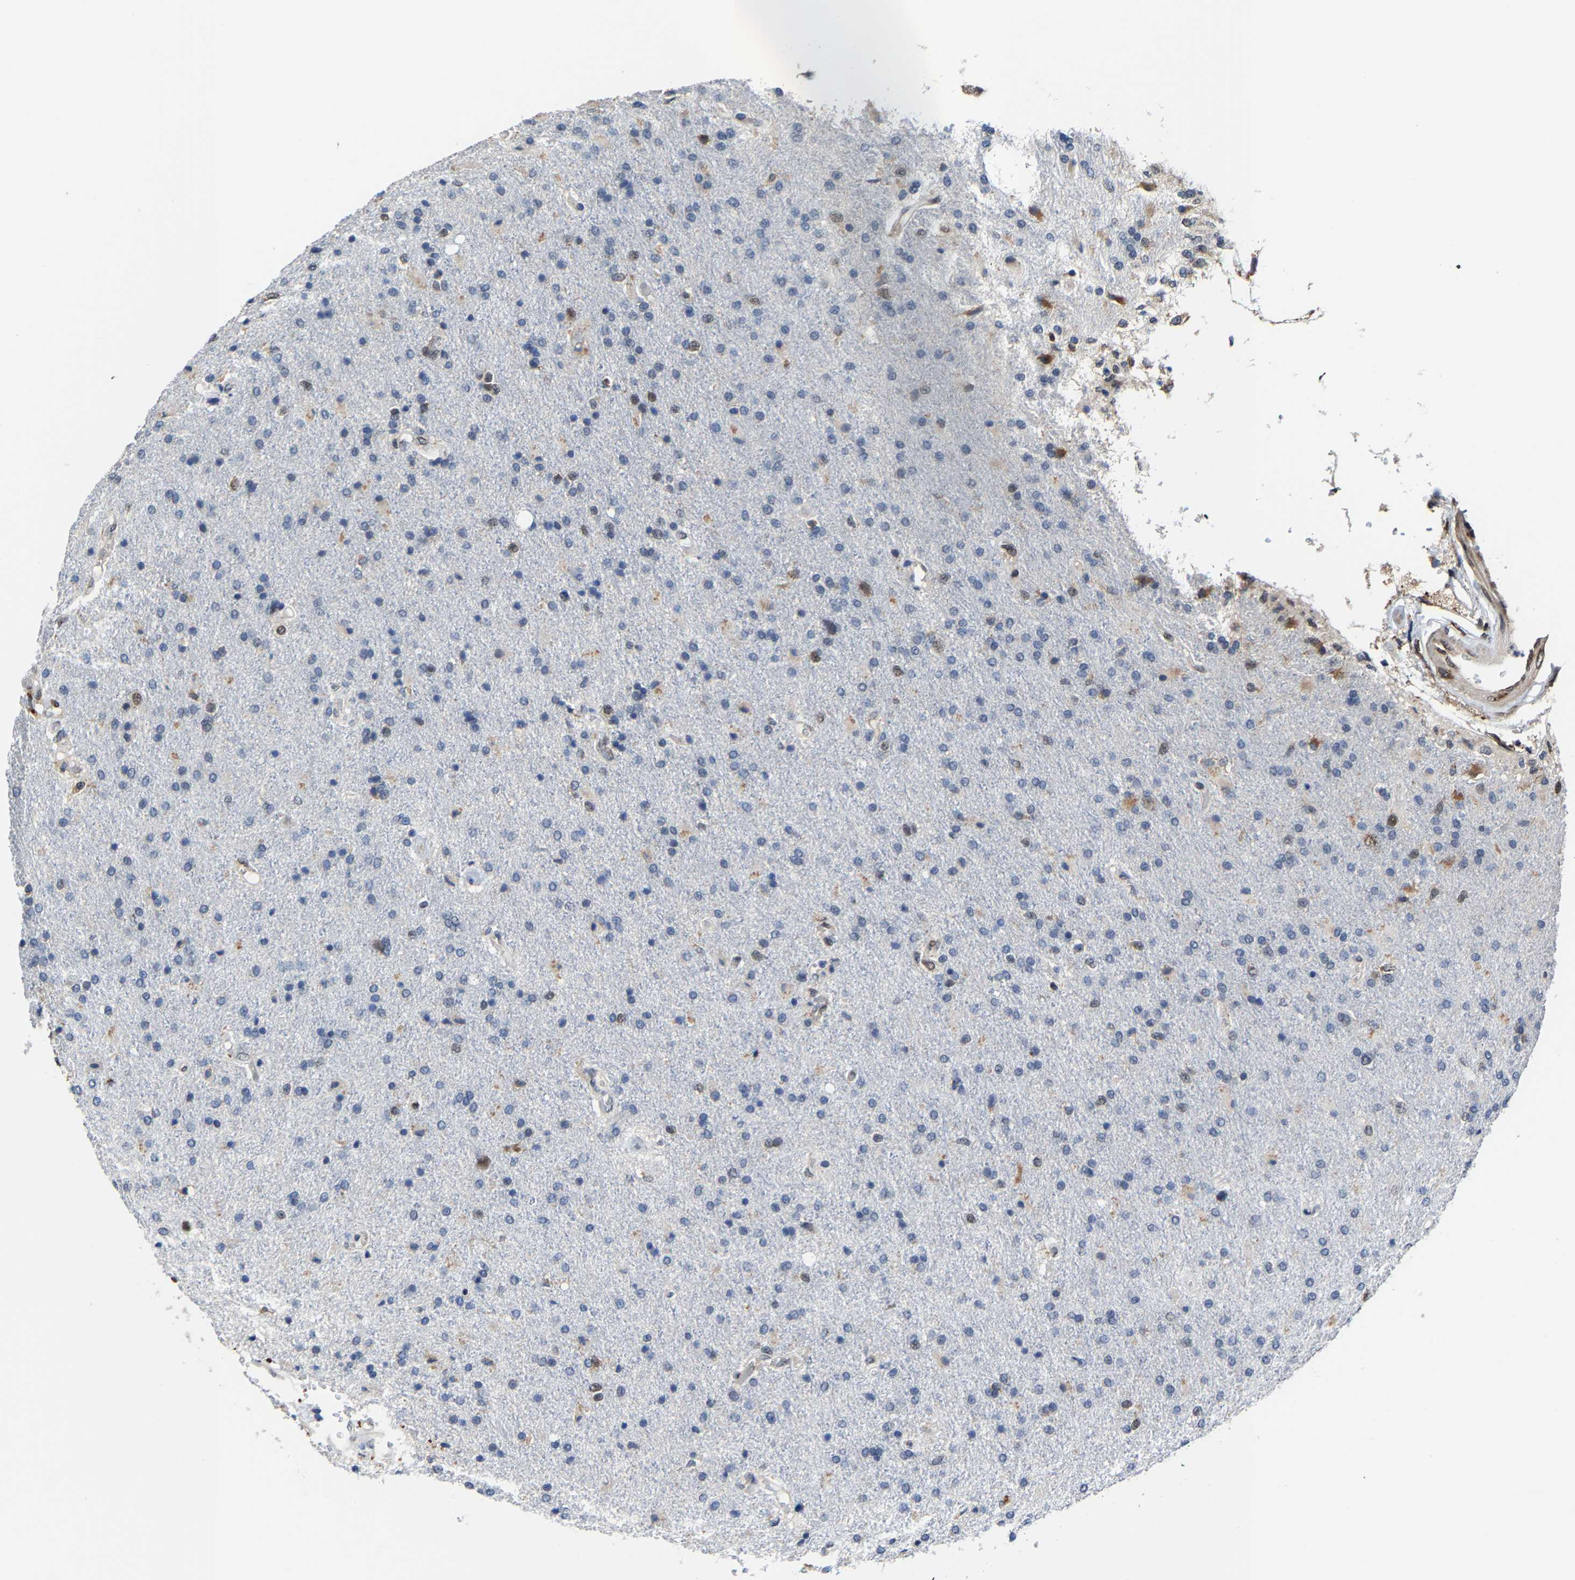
{"staining": {"intensity": "moderate", "quantity": "<25%", "location": "cytoplasmic/membranous,nuclear"}, "tissue": "glioma", "cell_type": "Tumor cells", "image_type": "cancer", "snomed": [{"axis": "morphology", "description": "Glioma, malignant, High grade"}, {"axis": "topography", "description": "Brain"}], "caption": "IHC histopathology image of neoplastic tissue: glioma stained using immunohistochemistry shows low levels of moderate protein expression localized specifically in the cytoplasmic/membranous and nuclear of tumor cells, appearing as a cytoplasmic/membranous and nuclear brown color.", "gene": "METTL1", "patient": {"sex": "male", "age": 72}}